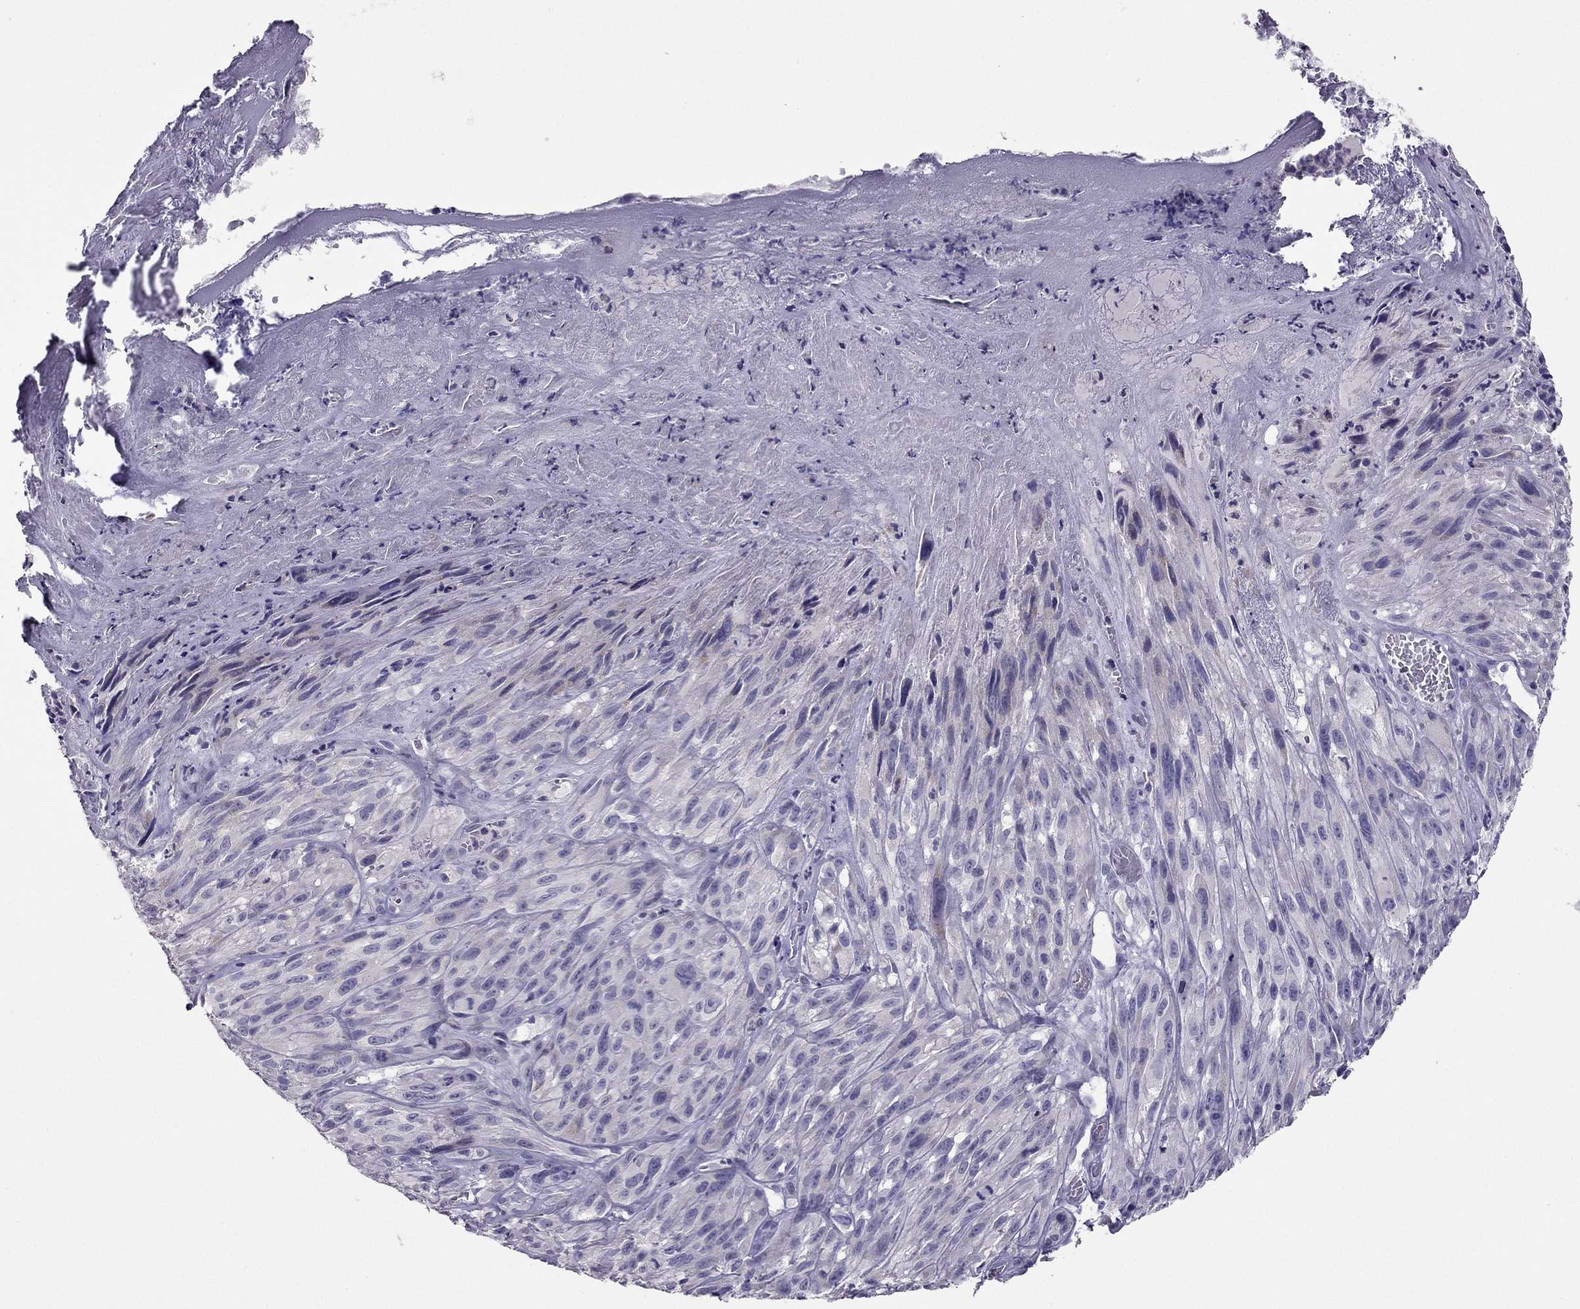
{"staining": {"intensity": "negative", "quantity": "none", "location": "none"}, "tissue": "melanoma", "cell_type": "Tumor cells", "image_type": "cancer", "snomed": [{"axis": "morphology", "description": "Malignant melanoma, NOS"}, {"axis": "topography", "description": "Skin"}], "caption": "This is a micrograph of immunohistochemistry staining of malignant melanoma, which shows no expression in tumor cells.", "gene": "RGS8", "patient": {"sex": "male", "age": 51}}